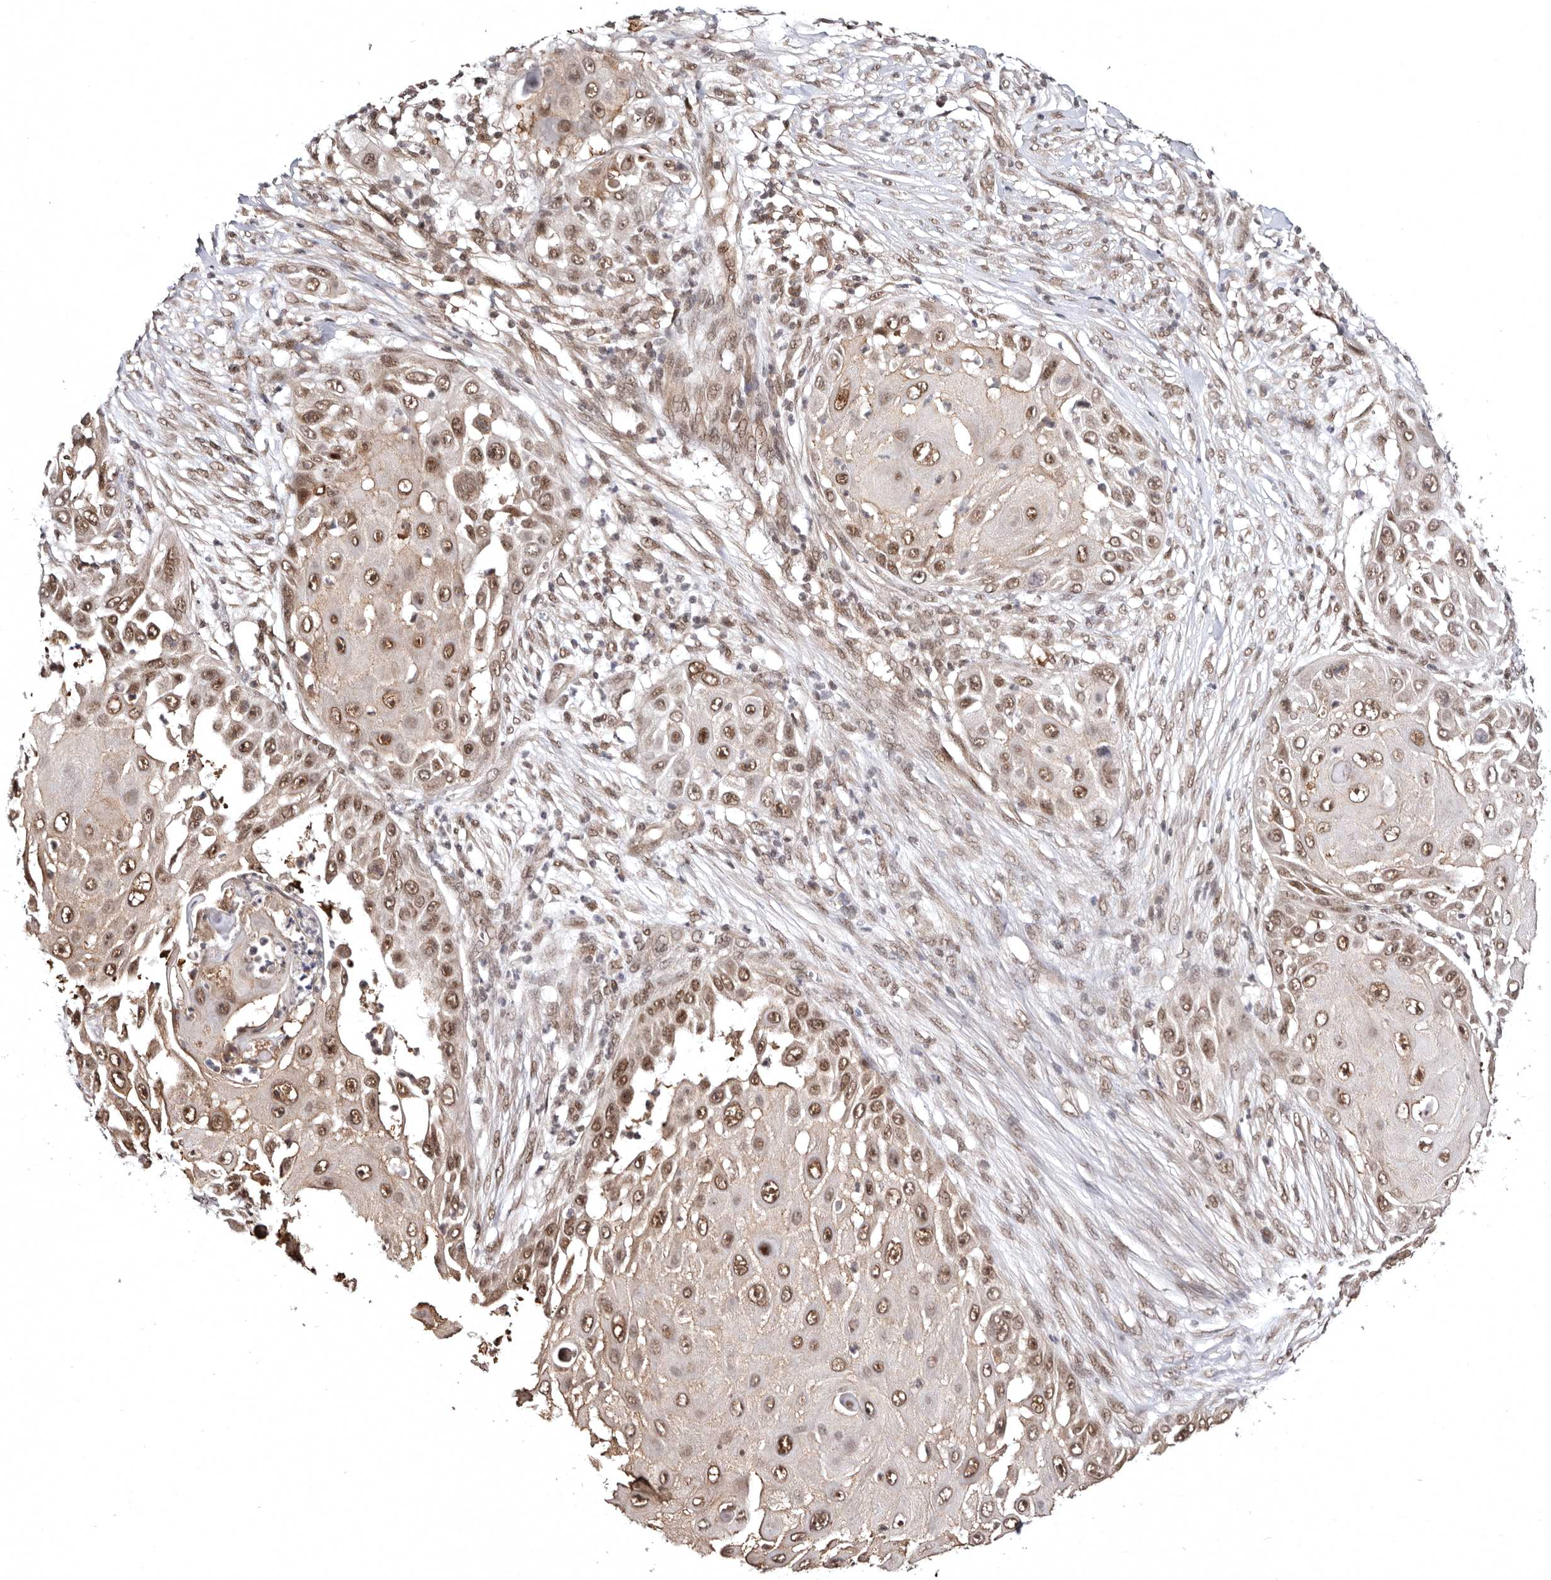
{"staining": {"intensity": "moderate", "quantity": ">75%", "location": "nuclear"}, "tissue": "skin cancer", "cell_type": "Tumor cells", "image_type": "cancer", "snomed": [{"axis": "morphology", "description": "Squamous cell carcinoma, NOS"}, {"axis": "topography", "description": "Skin"}], "caption": "This histopathology image exhibits squamous cell carcinoma (skin) stained with immunohistochemistry (IHC) to label a protein in brown. The nuclear of tumor cells show moderate positivity for the protein. Nuclei are counter-stained blue.", "gene": "MED8", "patient": {"sex": "female", "age": 44}}